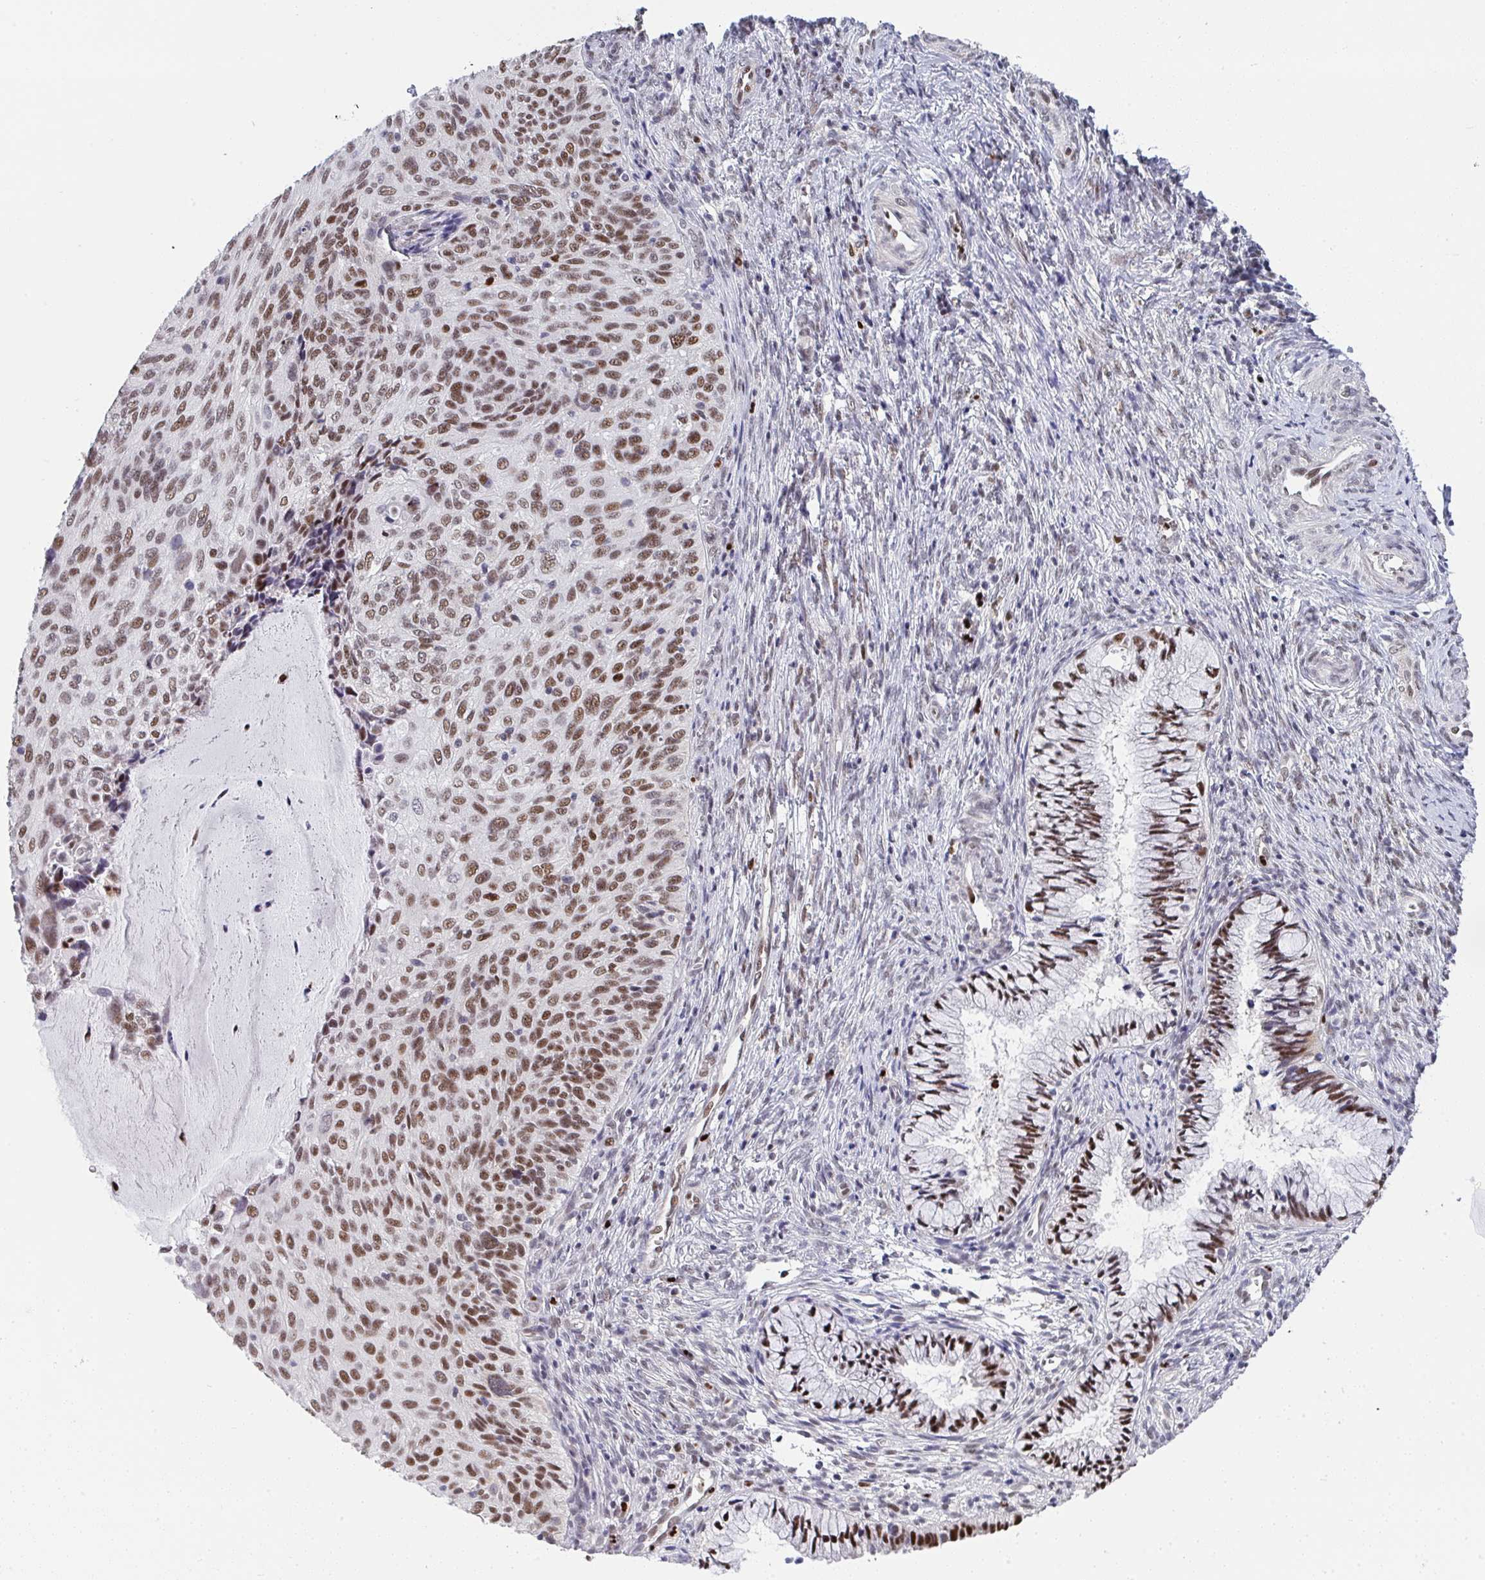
{"staining": {"intensity": "moderate", "quantity": ">75%", "location": "nuclear"}, "tissue": "cervical cancer", "cell_type": "Tumor cells", "image_type": "cancer", "snomed": [{"axis": "morphology", "description": "Squamous cell carcinoma, NOS"}, {"axis": "topography", "description": "Cervix"}], "caption": "IHC (DAB (3,3'-diaminobenzidine)) staining of human cervical cancer exhibits moderate nuclear protein expression in about >75% of tumor cells. (DAB = brown stain, brightfield microscopy at high magnification).", "gene": "JDP2", "patient": {"sex": "female", "age": 49}}